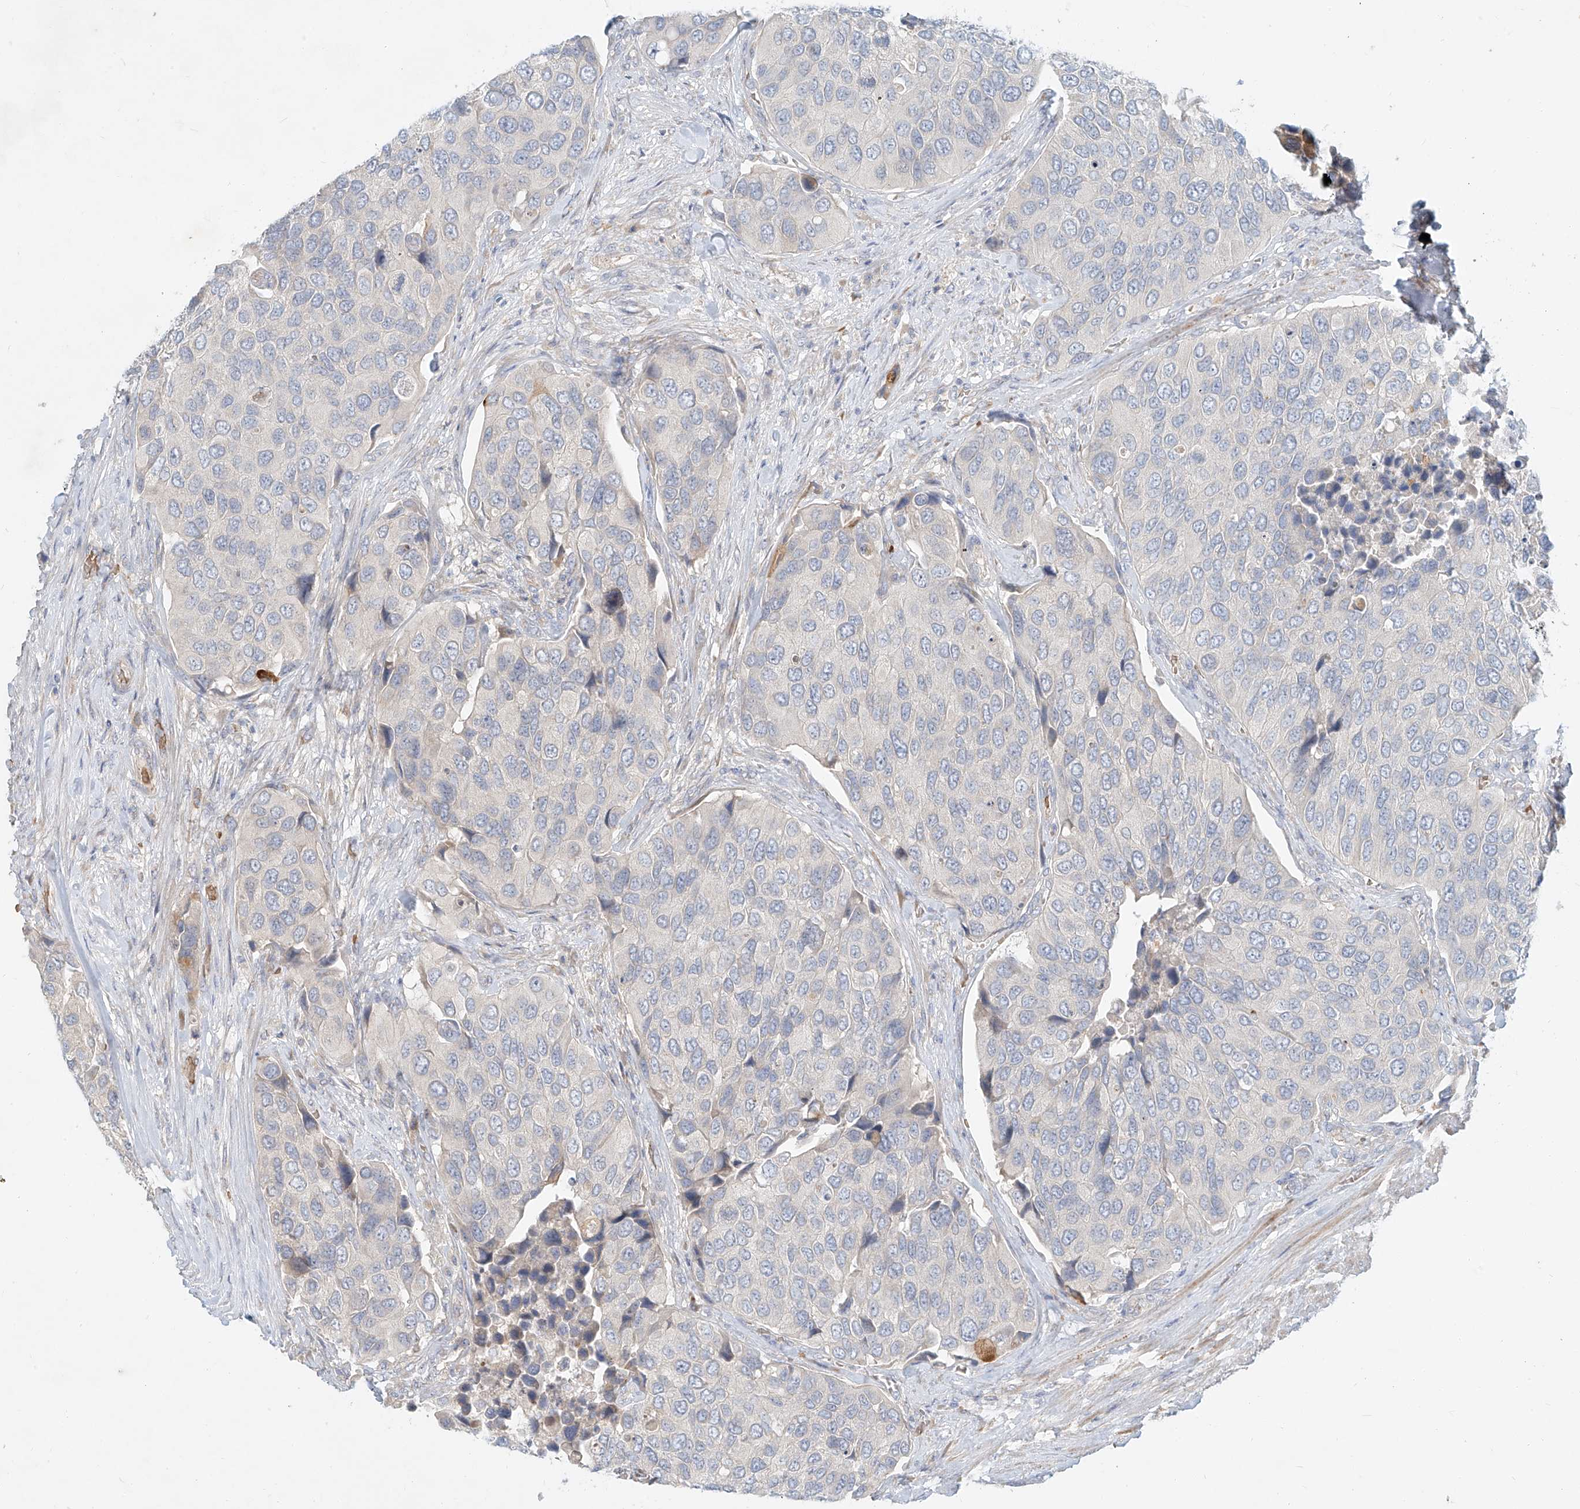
{"staining": {"intensity": "negative", "quantity": "none", "location": "none"}, "tissue": "urothelial cancer", "cell_type": "Tumor cells", "image_type": "cancer", "snomed": [{"axis": "morphology", "description": "Urothelial carcinoma, High grade"}, {"axis": "topography", "description": "Urinary bladder"}], "caption": "Tumor cells are negative for brown protein staining in urothelial cancer.", "gene": "SYTL3", "patient": {"sex": "male", "age": 74}}